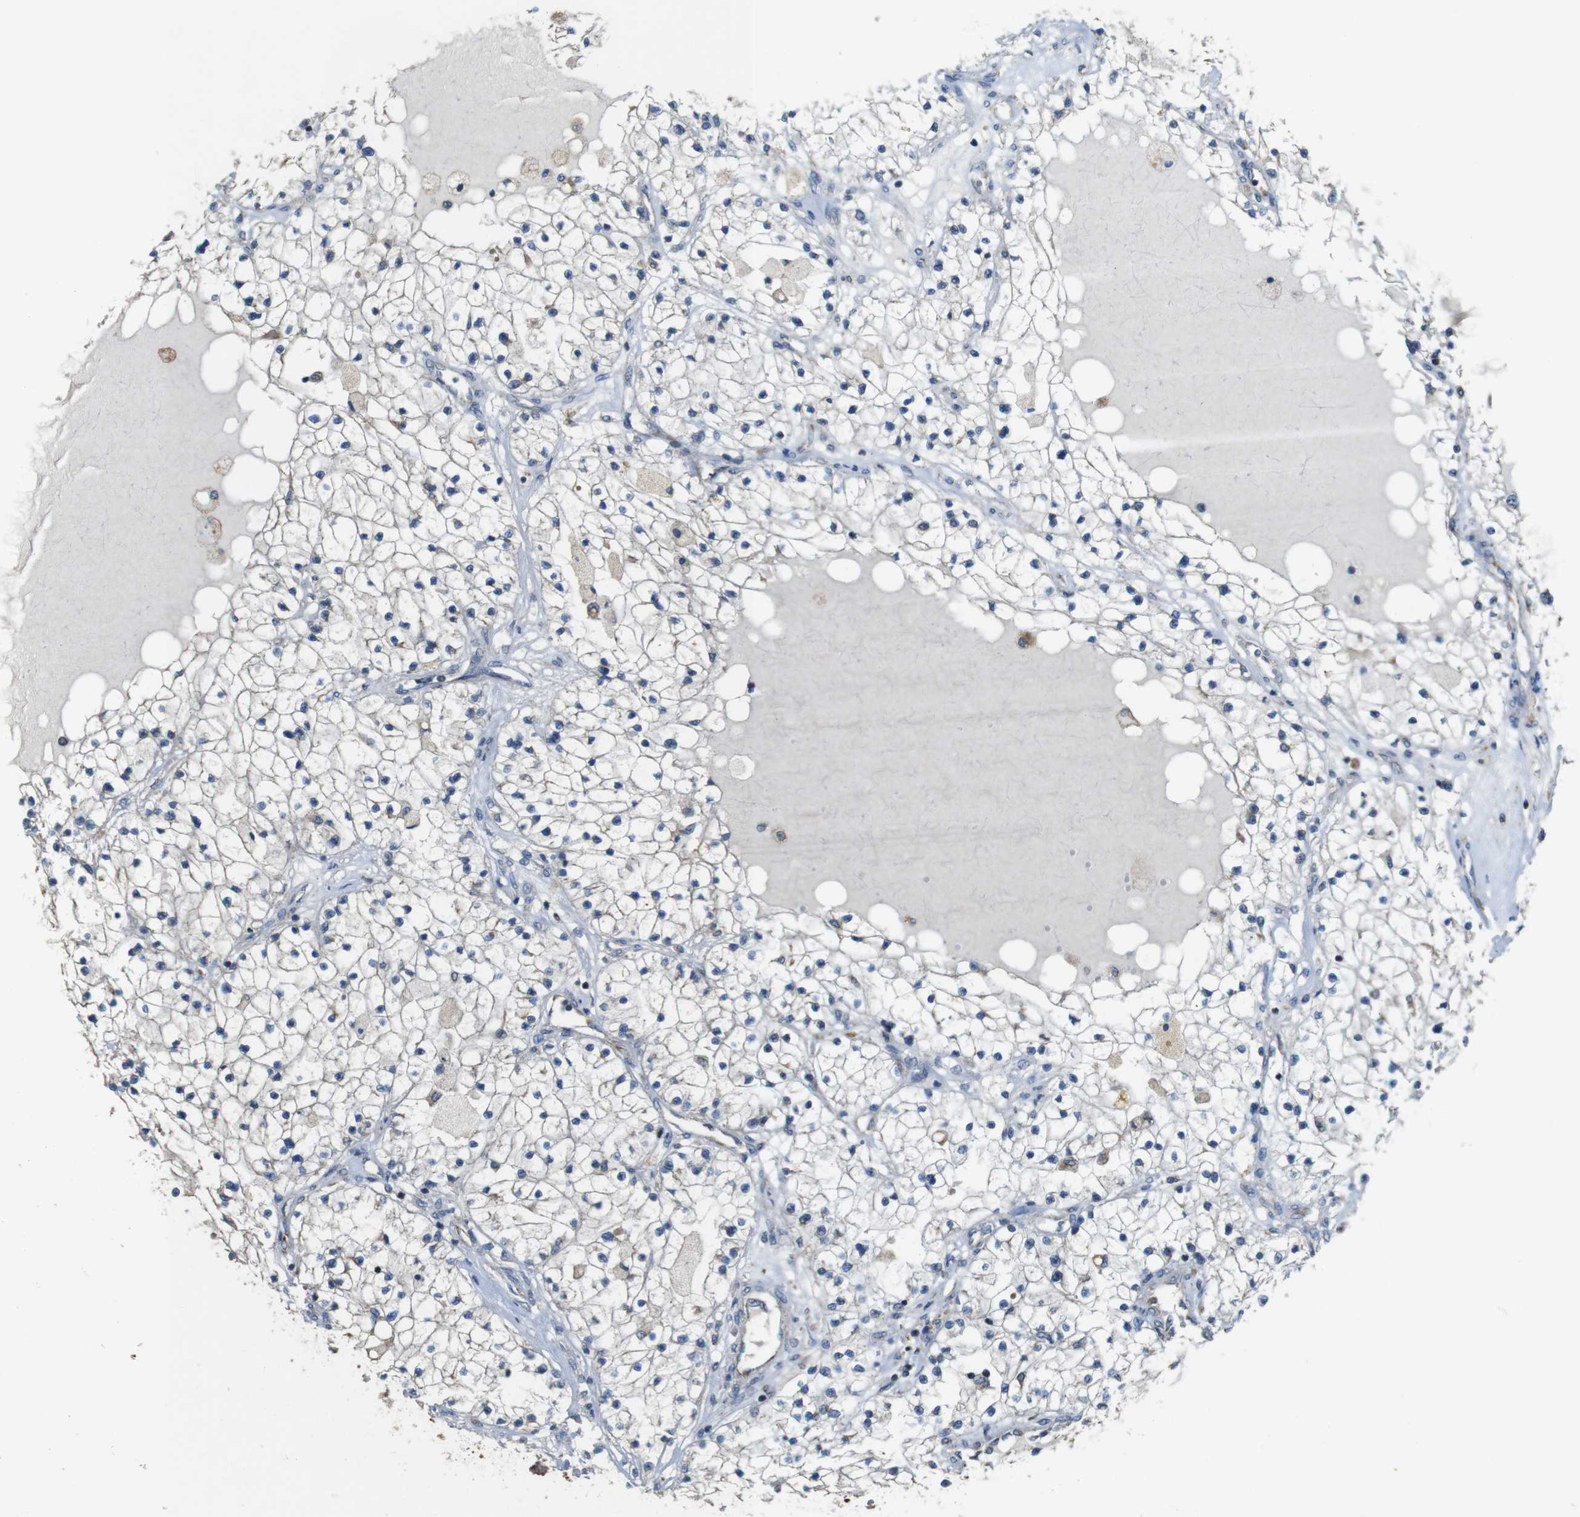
{"staining": {"intensity": "negative", "quantity": "none", "location": "none"}, "tissue": "renal cancer", "cell_type": "Tumor cells", "image_type": "cancer", "snomed": [{"axis": "morphology", "description": "Adenocarcinoma, NOS"}, {"axis": "topography", "description": "Kidney"}], "caption": "High magnification brightfield microscopy of renal adenocarcinoma stained with DAB (3,3'-diaminobenzidine) (brown) and counterstained with hematoxylin (blue): tumor cells show no significant expression. (DAB immunohistochemistry (IHC) with hematoxylin counter stain).", "gene": "CALHM2", "patient": {"sex": "male", "age": 68}}